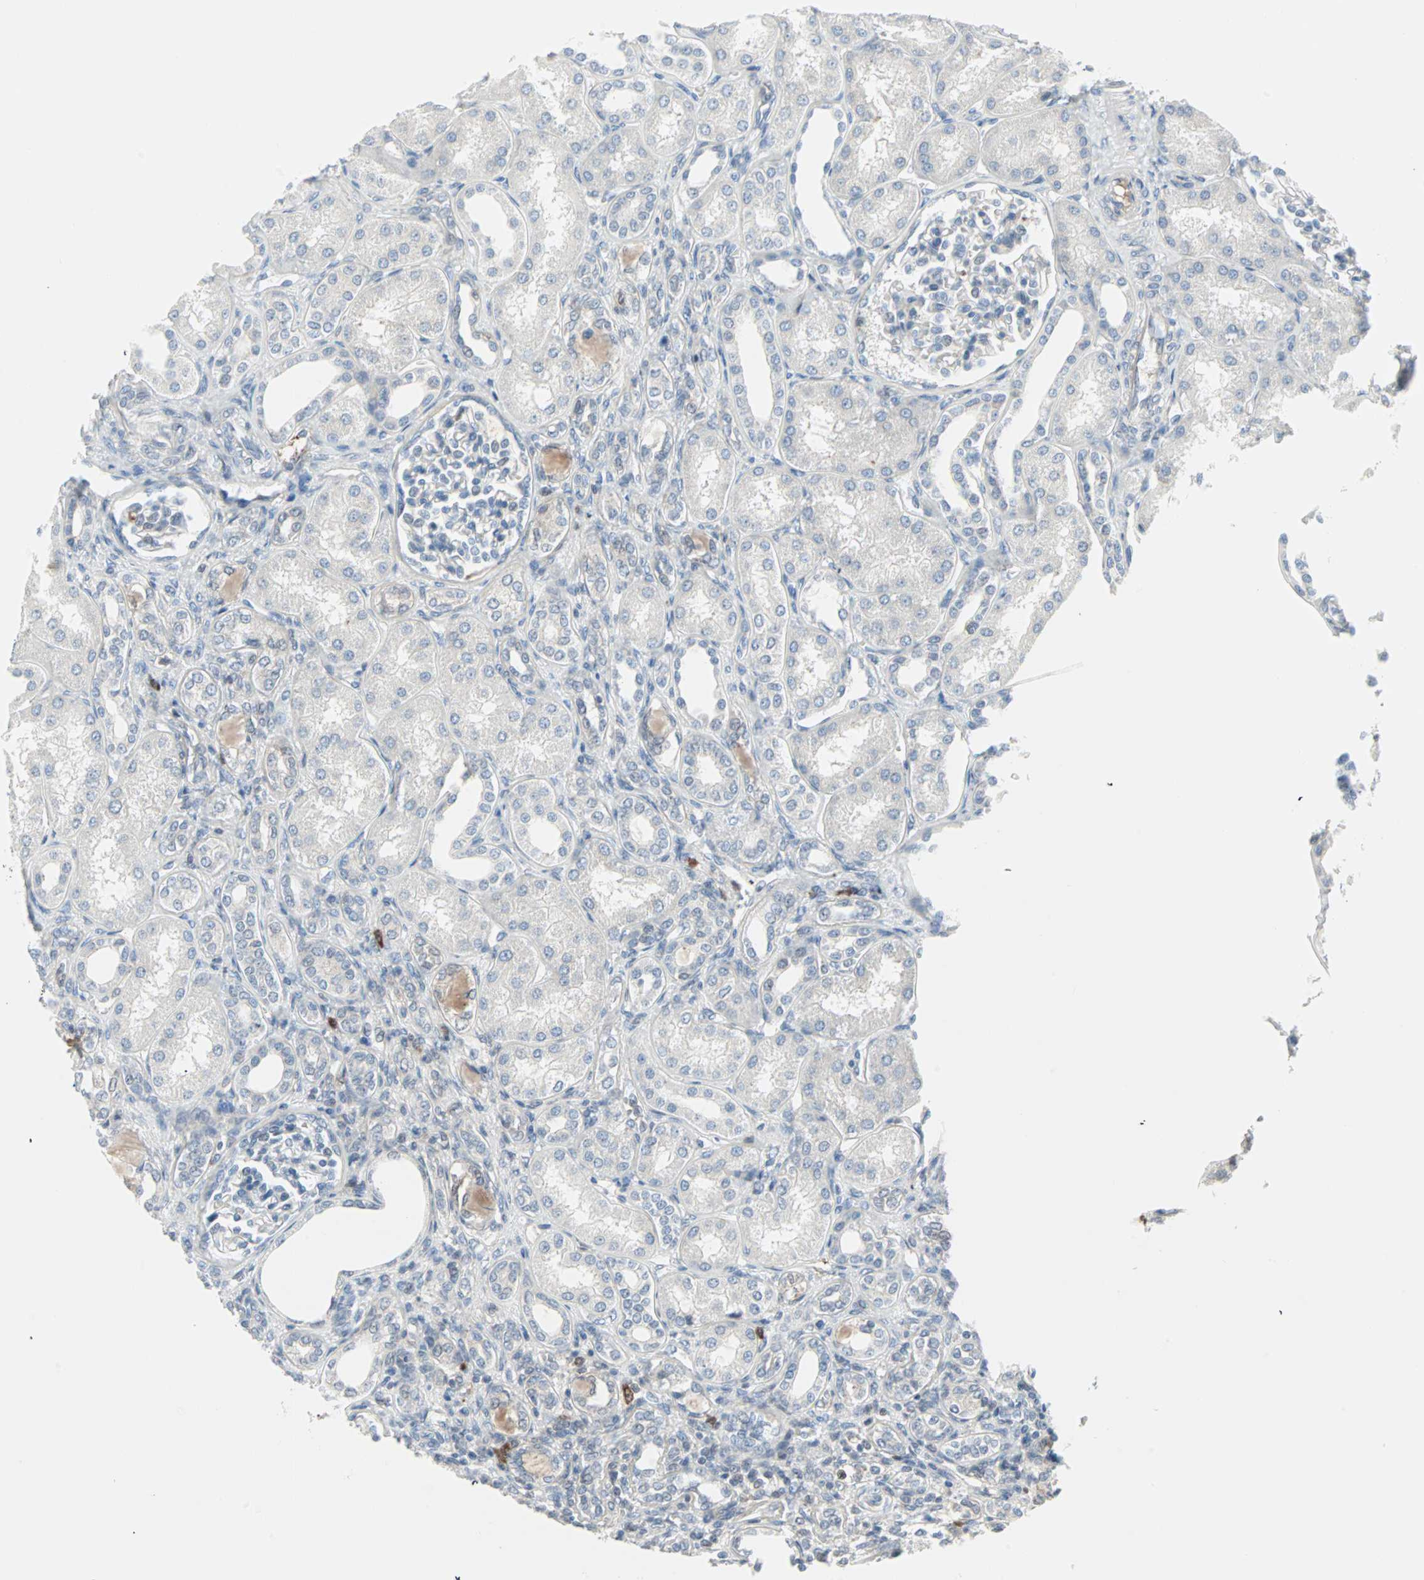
{"staining": {"intensity": "negative", "quantity": "none", "location": "none"}, "tissue": "kidney", "cell_type": "Cells in glomeruli", "image_type": "normal", "snomed": [{"axis": "morphology", "description": "Normal tissue, NOS"}, {"axis": "topography", "description": "Kidney"}], "caption": "DAB immunohistochemical staining of benign human kidney exhibits no significant staining in cells in glomeruli.", "gene": "CASP3", "patient": {"sex": "male", "age": 7}}